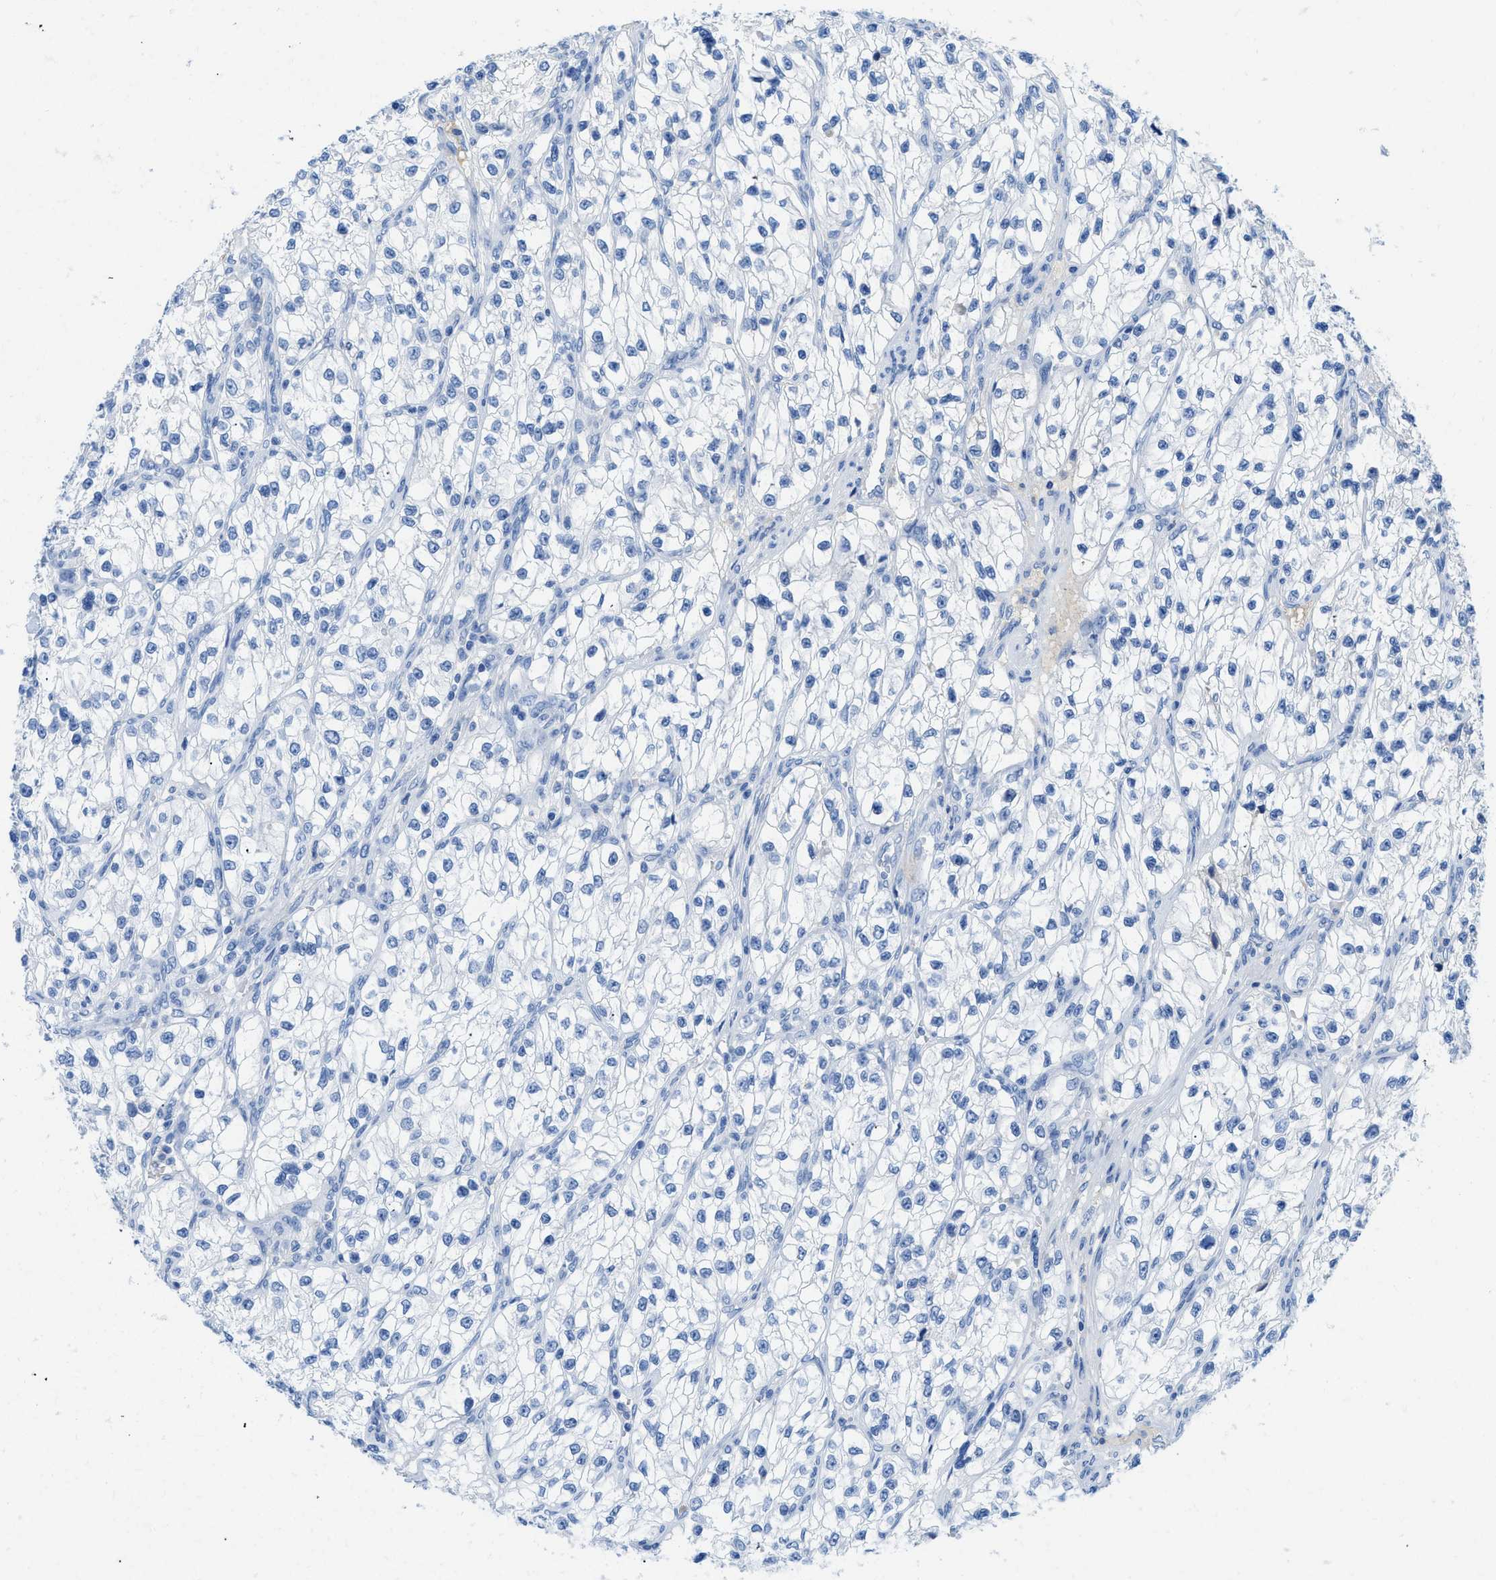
{"staining": {"intensity": "negative", "quantity": "none", "location": "none"}, "tissue": "renal cancer", "cell_type": "Tumor cells", "image_type": "cancer", "snomed": [{"axis": "morphology", "description": "Adenocarcinoma, NOS"}, {"axis": "topography", "description": "Kidney"}], "caption": "Protein analysis of renal adenocarcinoma reveals no significant expression in tumor cells.", "gene": "COL3A1", "patient": {"sex": "female", "age": 57}}